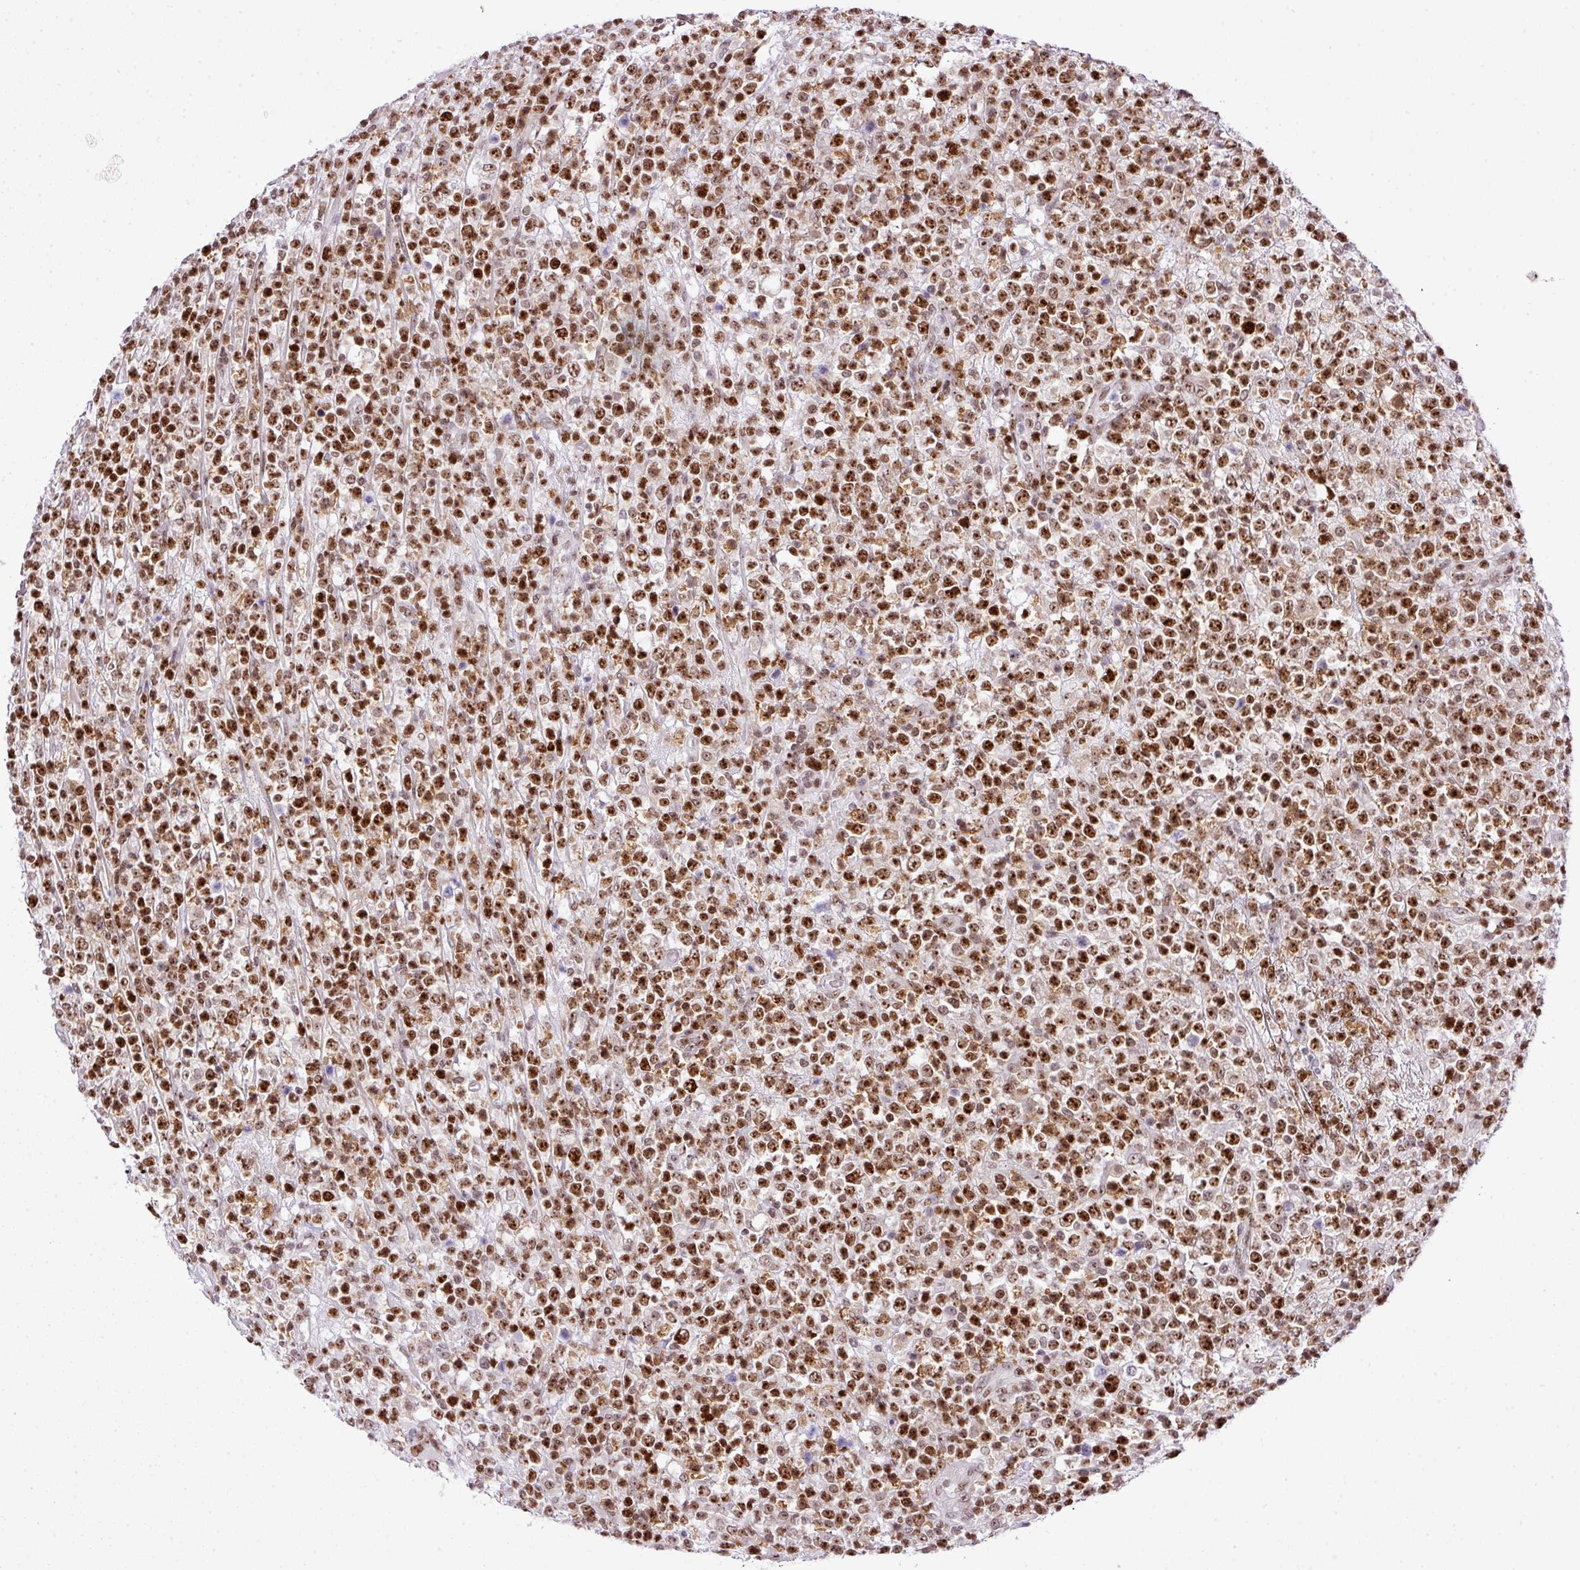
{"staining": {"intensity": "strong", "quantity": ">75%", "location": "nuclear"}, "tissue": "lymphoma", "cell_type": "Tumor cells", "image_type": "cancer", "snomed": [{"axis": "morphology", "description": "Malignant lymphoma, non-Hodgkin's type, High grade"}, {"axis": "topography", "description": "Colon"}], "caption": "Immunohistochemical staining of human high-grade malignant lymphoma, non-Hodgkin's type shows high levels of strong nuclear positivity in approximately >75% of tumor cells. (brown staining indicates protein expression, while blue staining denotes nuclei).", "gene": "CCDC137", "patient": {"sex": "female", "age": 53}}